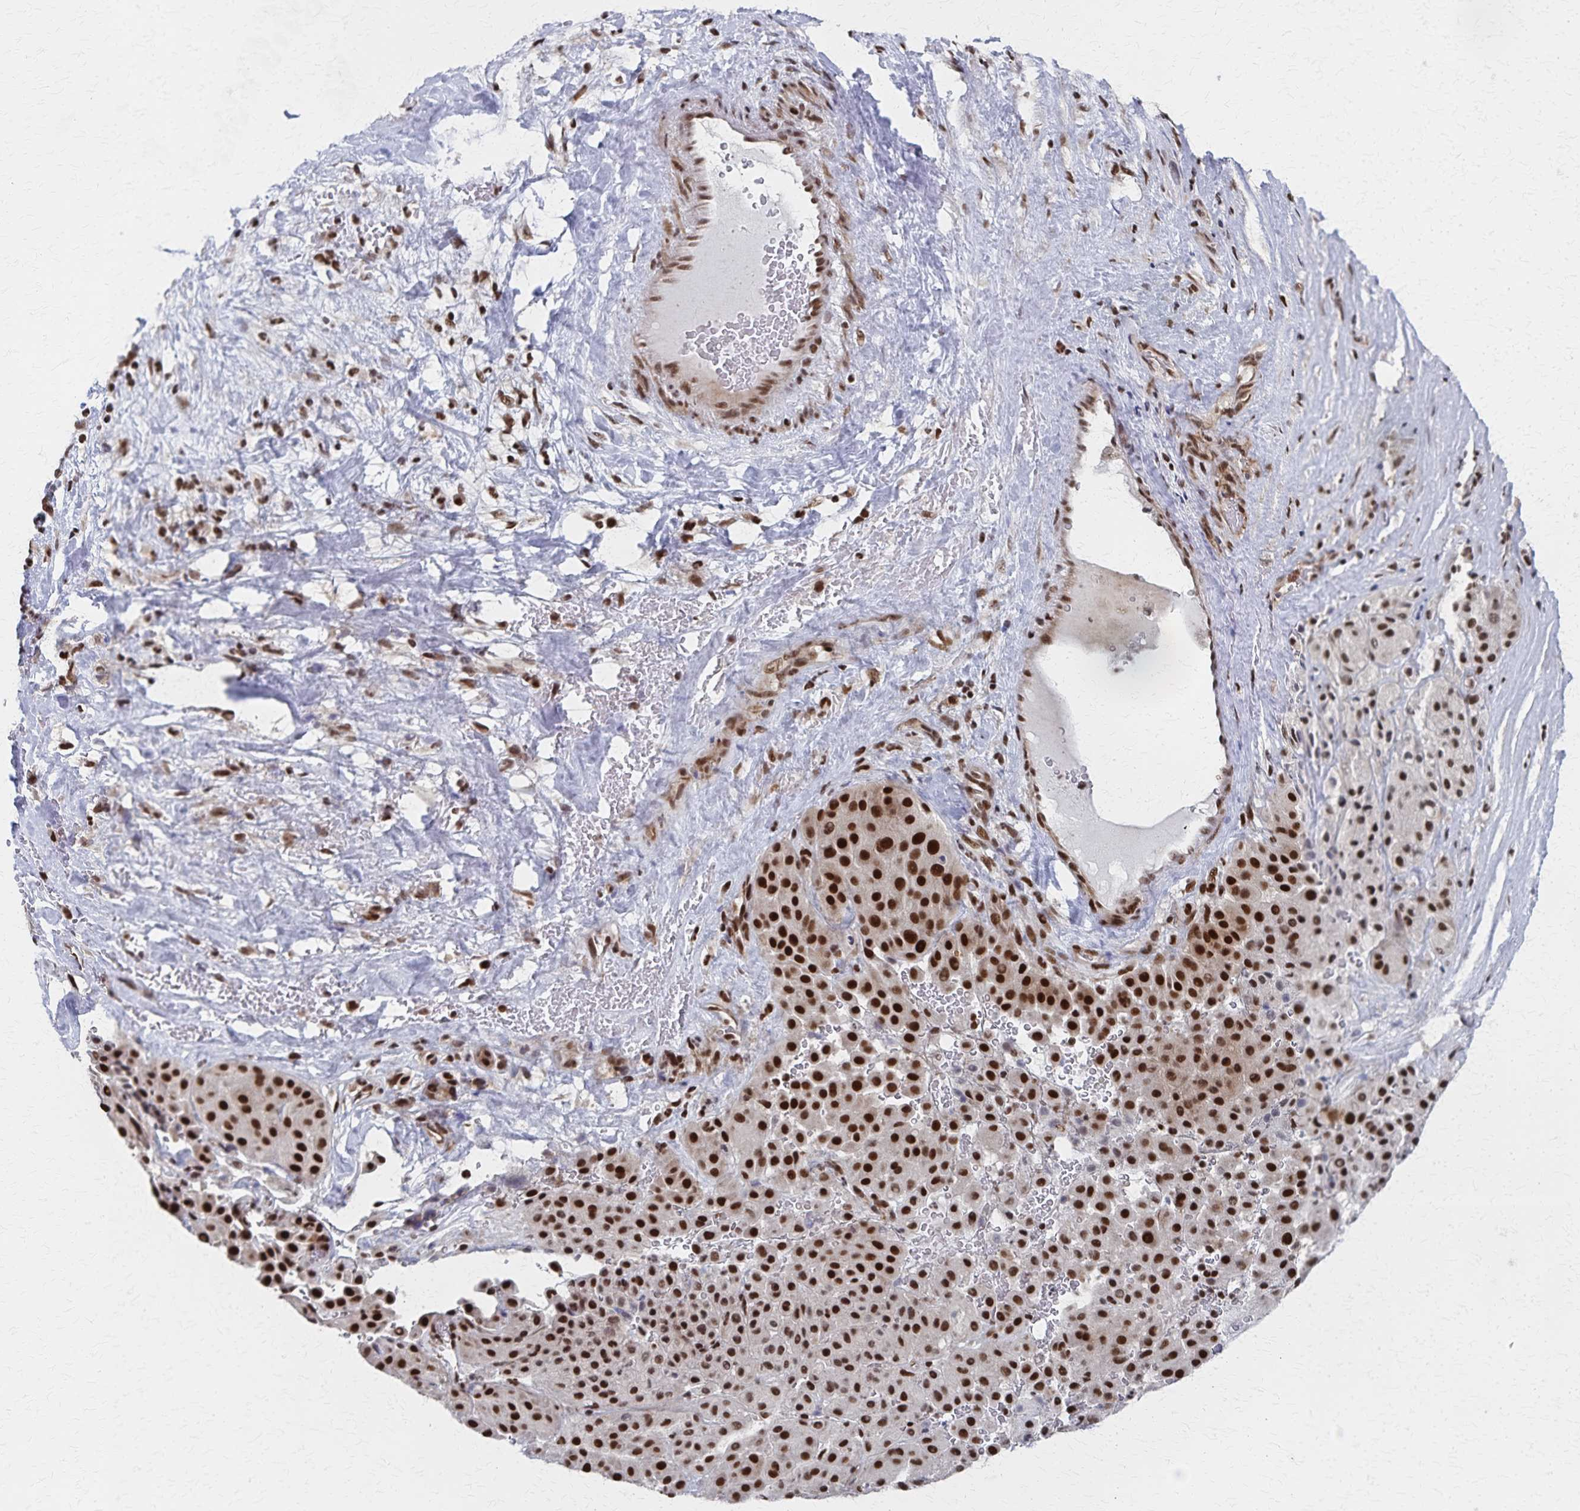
{"staining": {"intensity": "strong", "quantity": ">75%", "location": "nuclear"}, "tissue": "melanoma", "cell_type": "Tumor cells", "image_type": "cancer", "snomed": [{"axis": "morphology", "description": "Malignant melanoma, Metastatic site"}, {"axis": "topography", "description": "Smooth muscle"}], "caption": "Human melanoma stained with a brown dye demonstrates strong nuclear positive positivity in approximately >75% of tumor cells.", "gene": "GTF2B", "patient": {"sex": "male", "age": 41}}